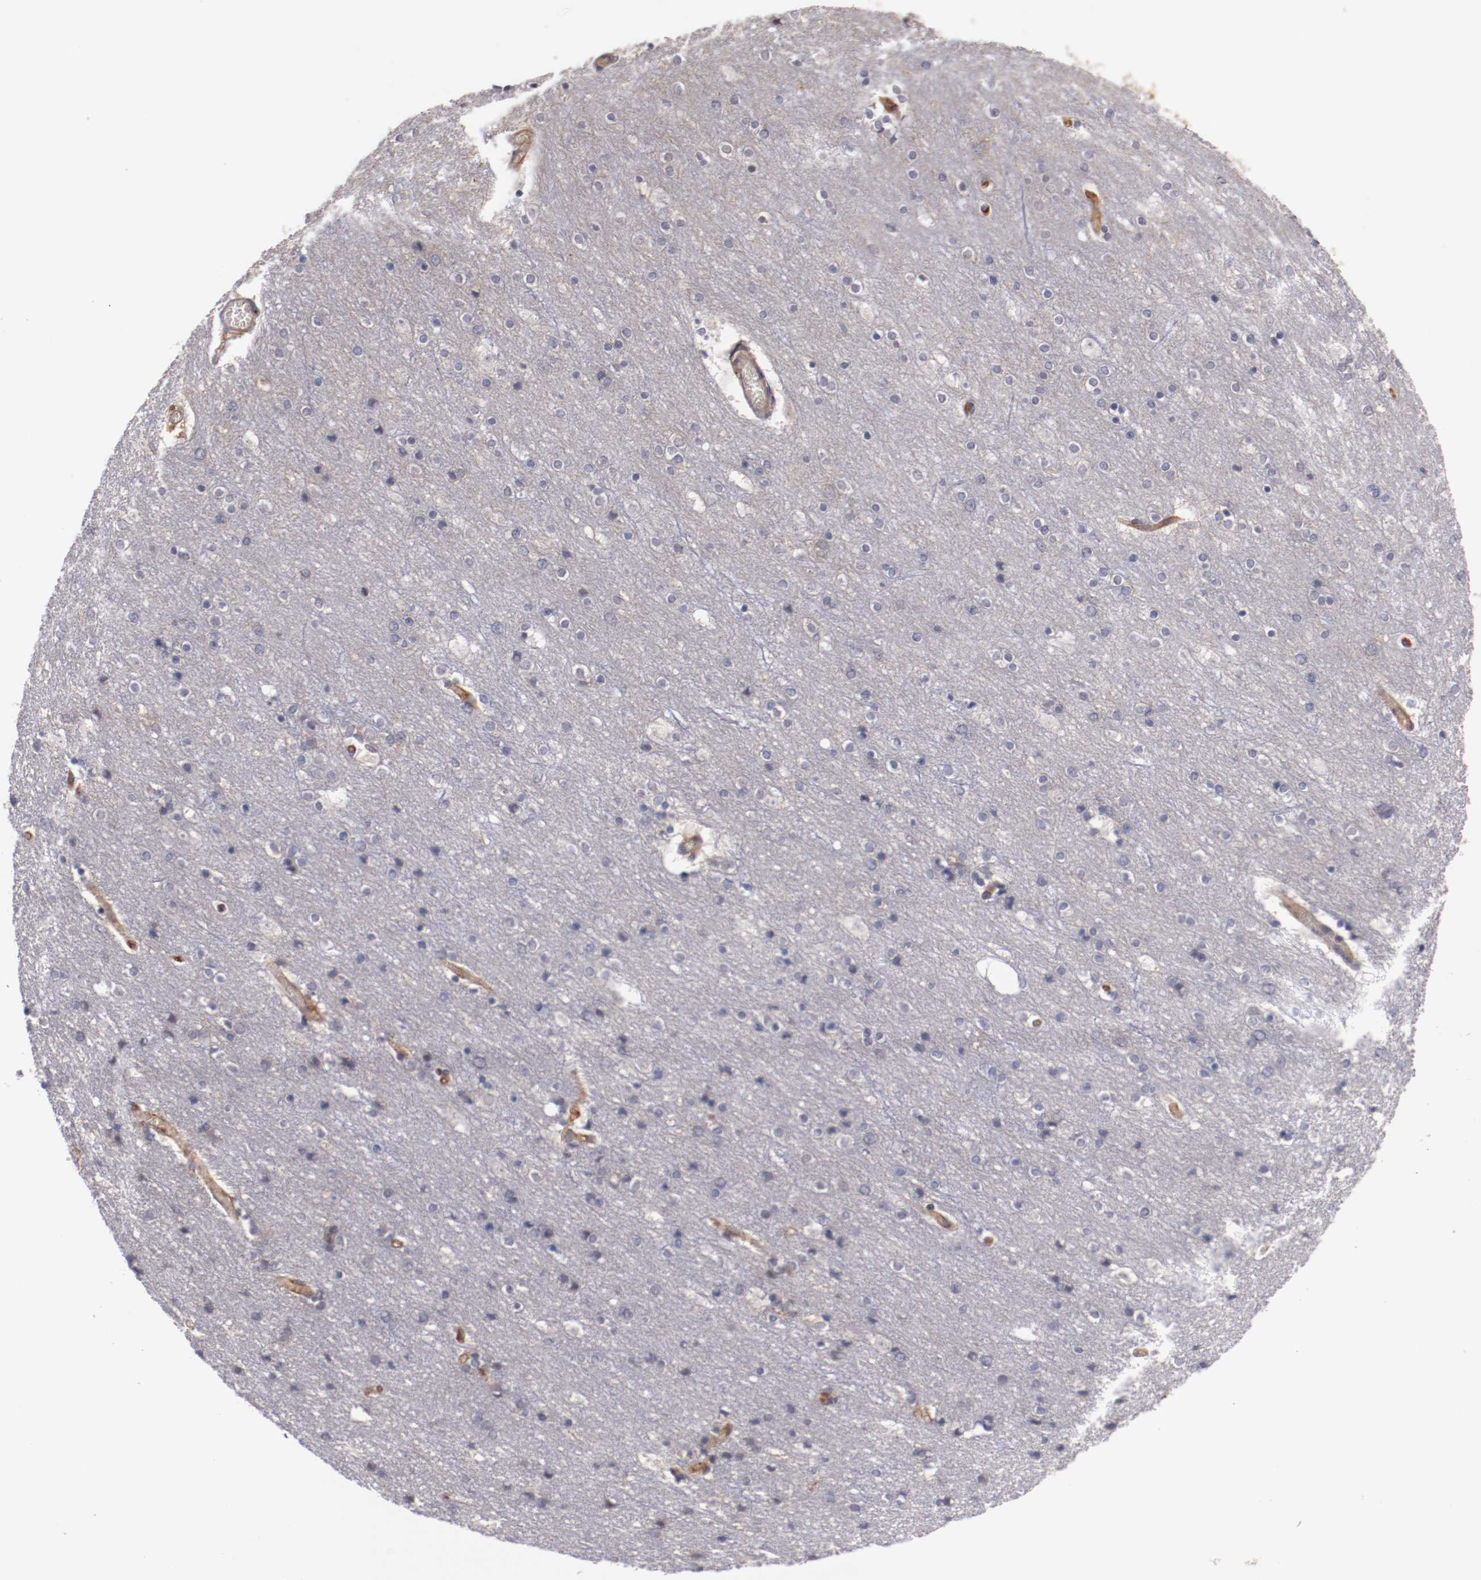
{"staining": {"intensity": "weak", "quantity": ">75%", "location": "cytoplasmic/membranous"}, "tissue": "cerebral cortex", "cell_type": "Endothelial cells", "image_type": "normal", "snomed": [{"axis": "morphology", "description": "Normal tissue, NOS"}, {"axis": "topography", "description": "Cerebral cortex"}], "caption": "This histopathology image displays immunohistochemistry staining of benign human cerebral cortex, with low weak cytoplasmic/membranous expression in about >75% of endothelial cells.", "gene": "STX3", "patient": {"sex": "female", "age": 54}}